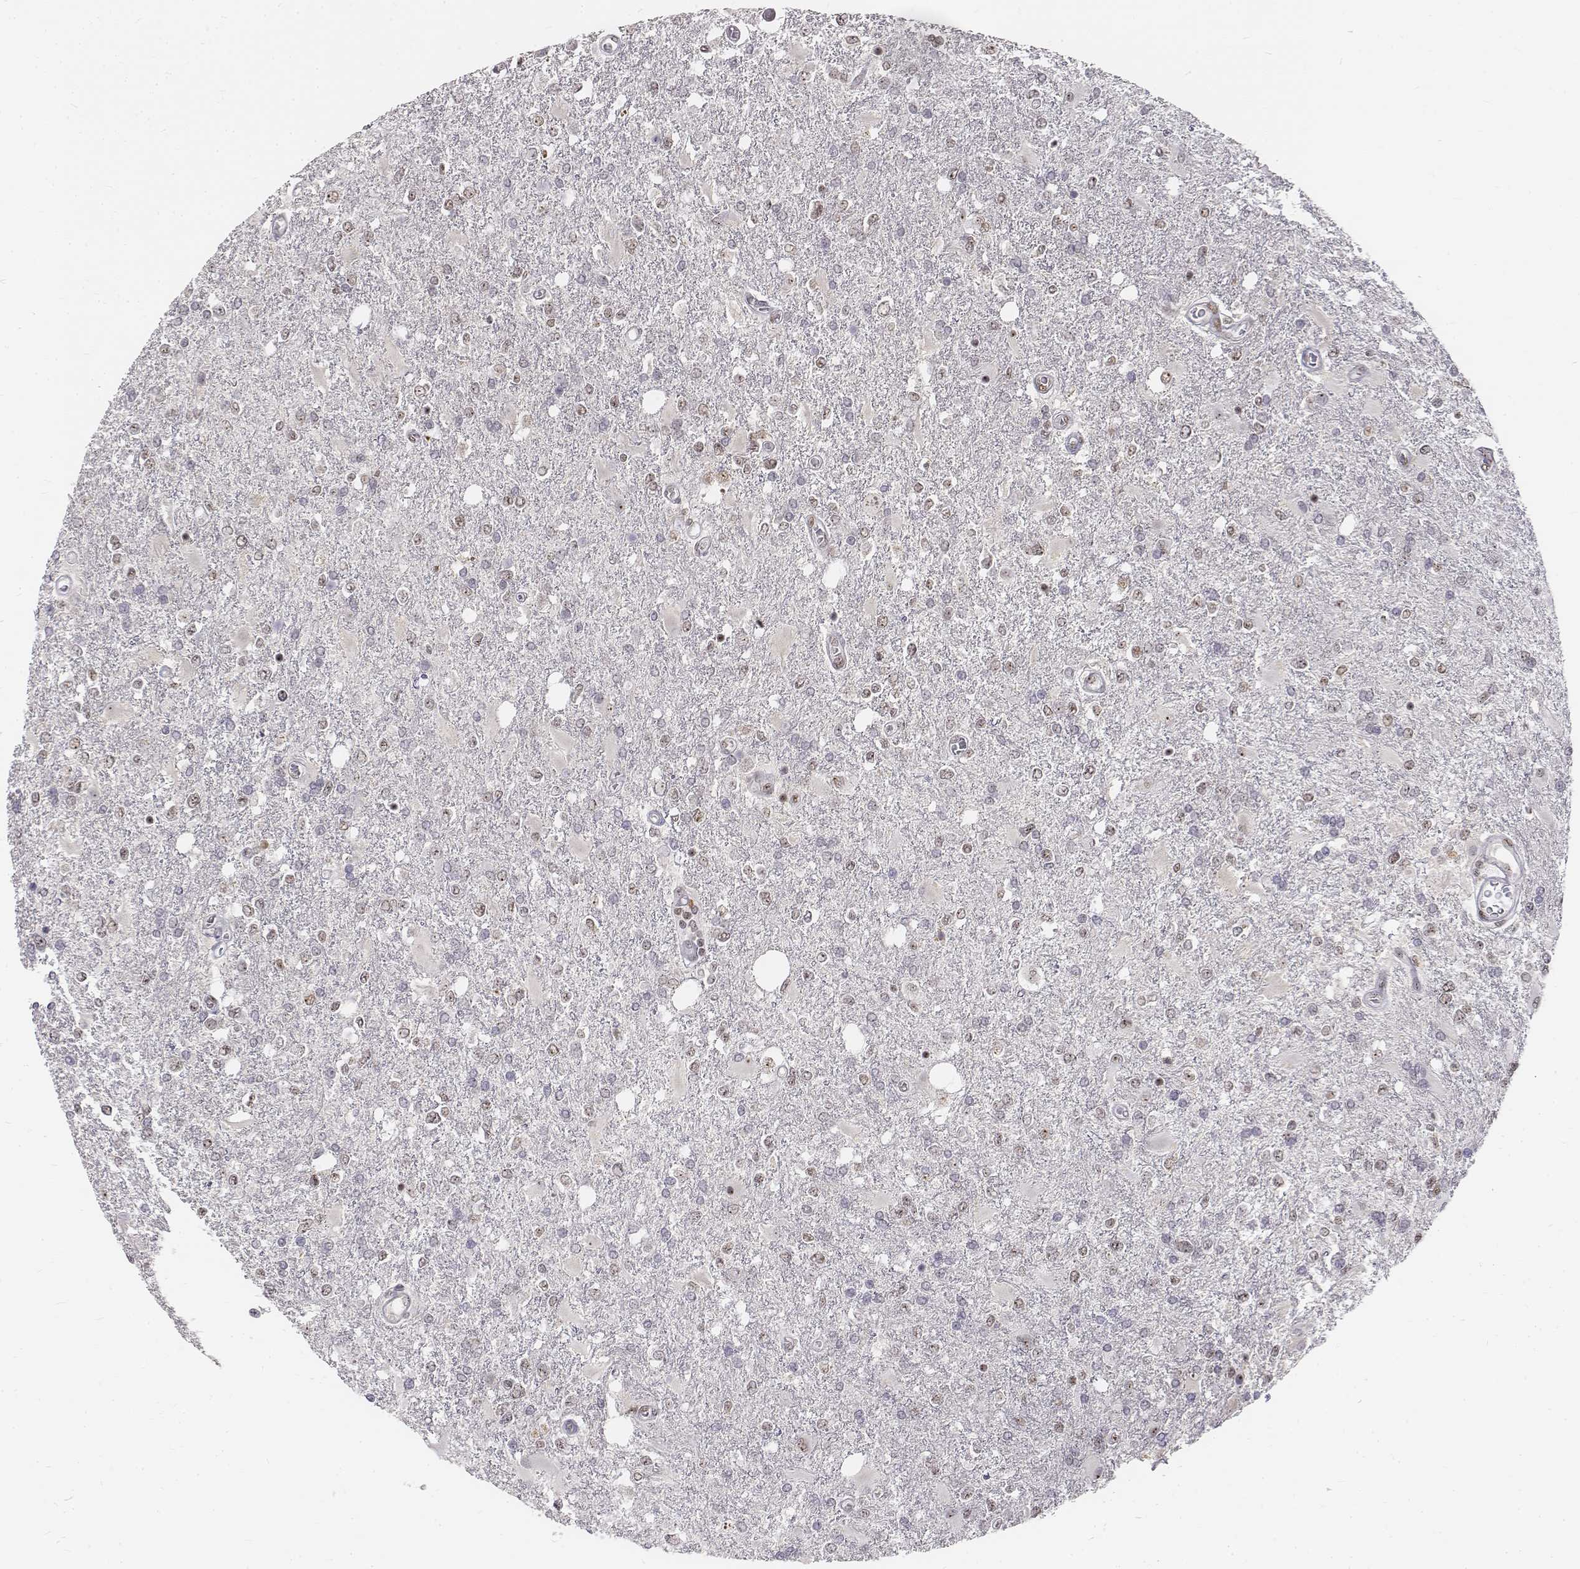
{"staining": {"intensity": "negative", "quantity": "none", "location": "none"}, "tissue": "glioma", "cell_type": "Tumor cells", "image_type": "cancer", "snomed": [{"axis": "morphology", "description": "Glioma, malignant, High grade"}, {"axis": "topography", "description": "Cerebral cortex"}], "caption": "Immunohistochemical staining of glioma shows no significant positivity in tumor cells.", "gene": "PHF6", "patient": {"sex": "male", "age": 79}}